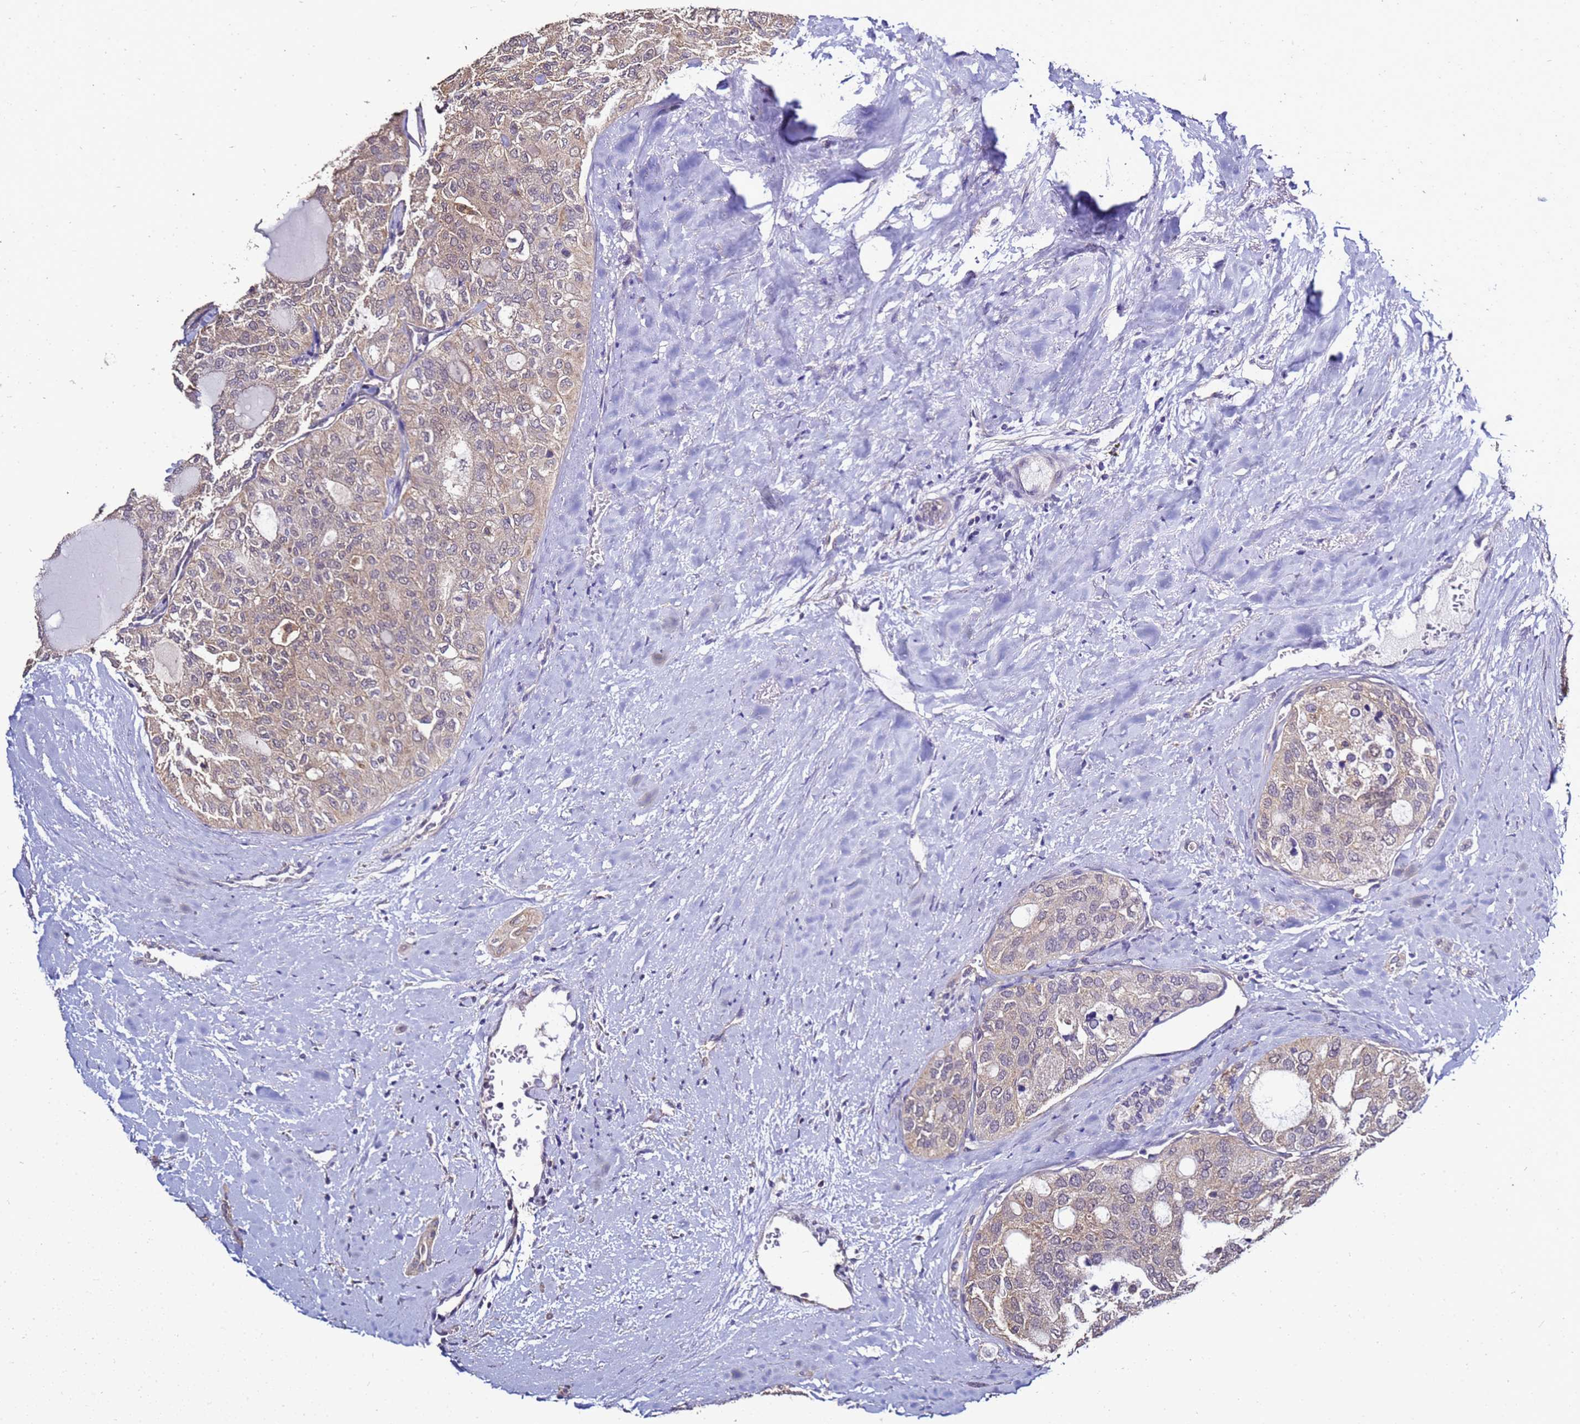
{"staining": {"intensity": "weak", "quantity": "<25%", "location": "cytoplasmic/membranous"}, "tissue": "thyroid cancer", "cell_type": "Tumor cells", "image_type": "cancer", "snomed": [{"axis": "morphology", "description": "Follicular adenoma carcinoma, NOS"}, {"axis": "topography", "description": "Thyroid gland"}], "caption": "A photomicrograph of thyroid cancer (follicular adenoma carcinoma) stained for a protein demonstrates no brown staining in tumor cells.", "gene": "ENOPH1", "patient": {"sex": "male", "age": 75}}